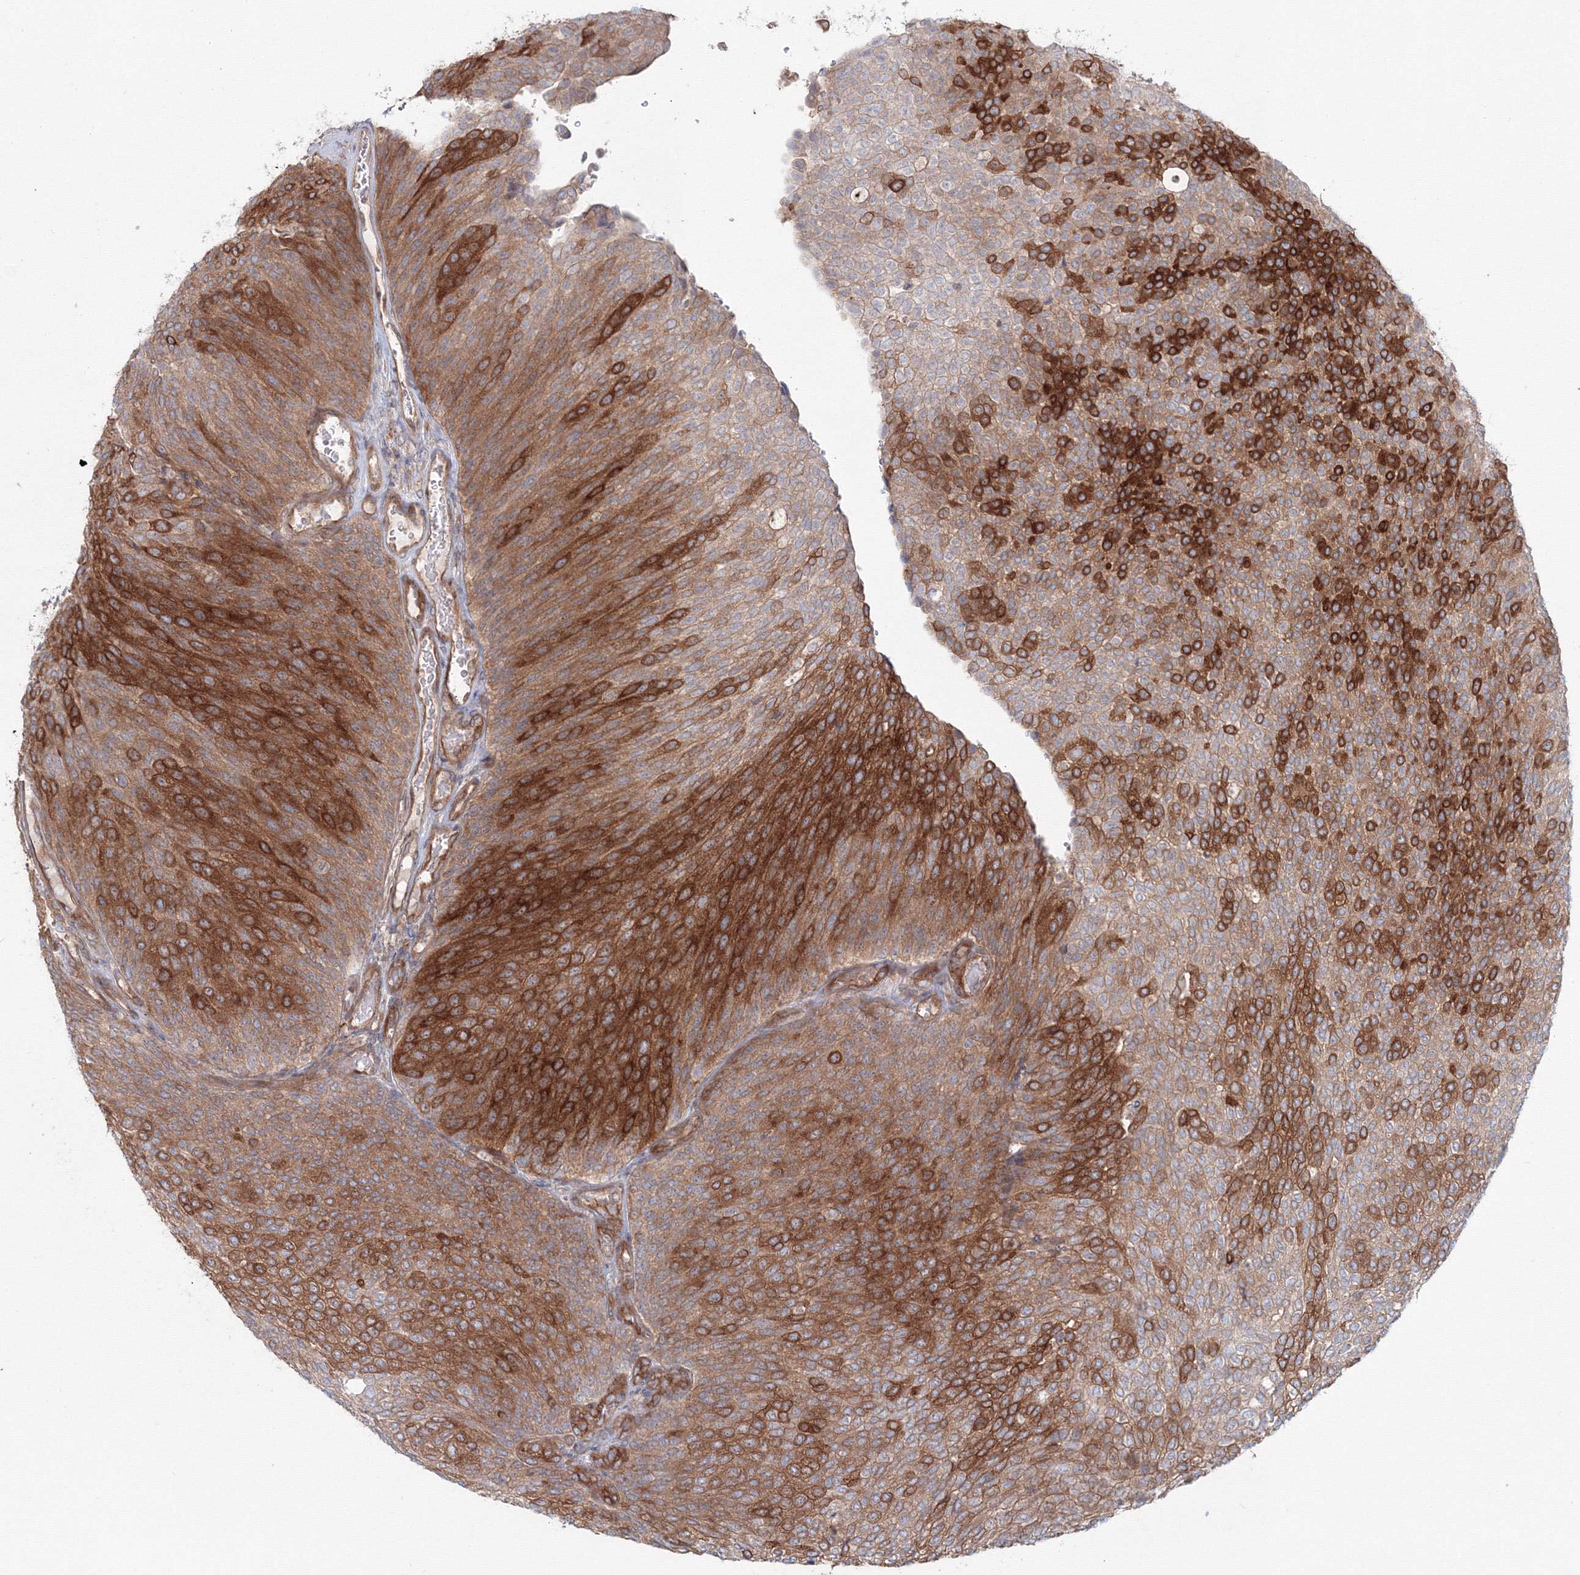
{"staining": {"intensity": "strong", "quantity": ">75%", "location": "cytoplasmic/membranous"}, "tissue": "urothelial cancer", "cell_type": "Tumor cells", "image_type": "cancer", "snomed": [{"axis": "morphology", "description": "Urothelial carcinoma, Low grade"}, {"axis": "topography", "description": "Urinary bladder"}], "caption": "Protein staining demonstrates strong cytoplasmic/membranous positivity in about >75% of tumor cells in urothelial cancer.", "gene": "SH3PXD2A", "patient": {"sex": "female", "age": 79}}